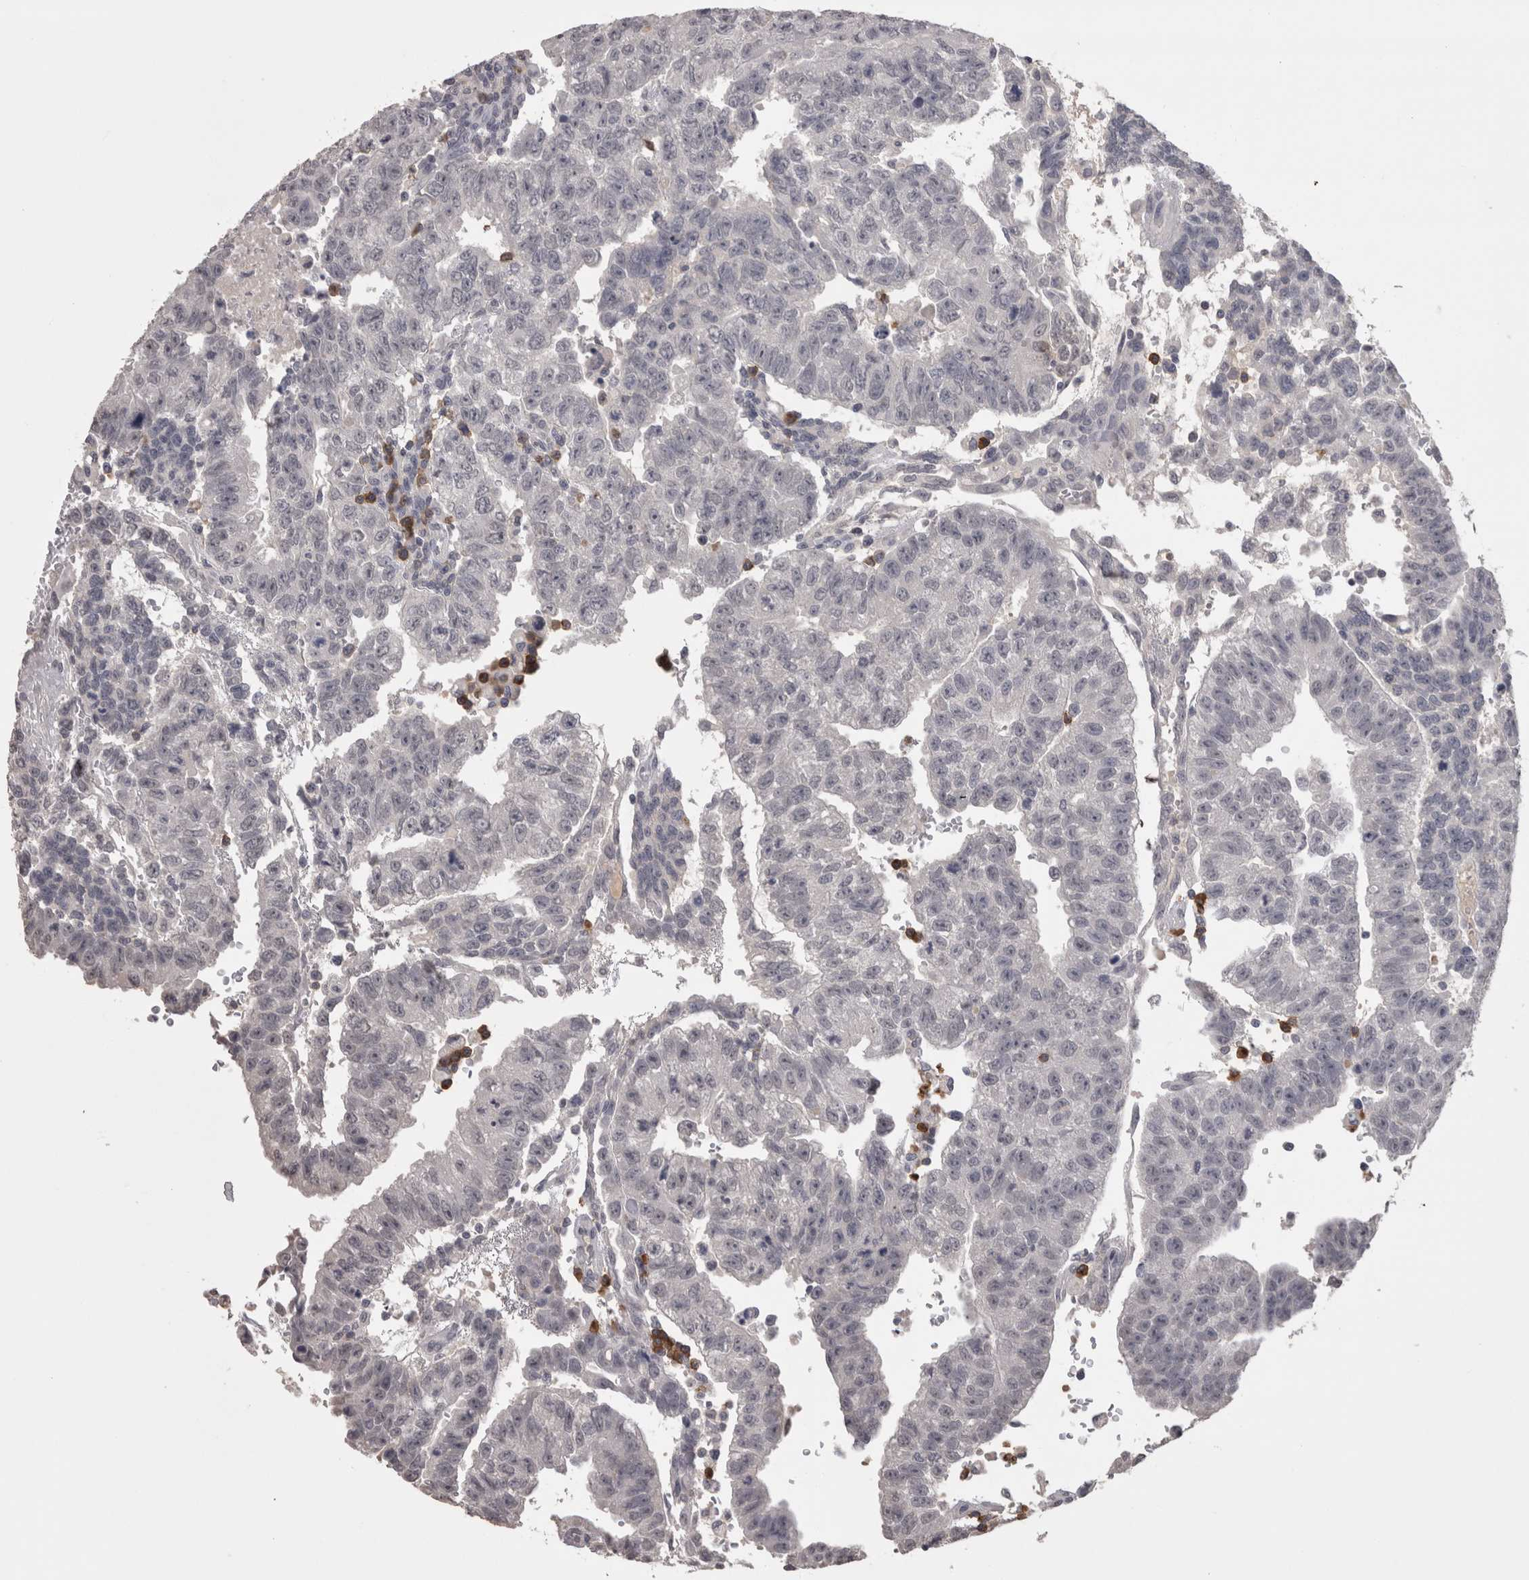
{"staining": {"intensity": "negative", "quantity": "none", "location": "none"}, "tissue": "testis cancer", "cell_type": "Tumor cells", "image_type": "cancer", "snomed": [{"axis": "morphology", "description": "Seminoma, NOS"}, {"axis": "morphology", "description": "Carcinoma, Embryonal, NOS"}, {"axis": "topography", "description": "Testis"}], "caption": "Photomicrograph shows no protein expression in tumor cells of testis cancer (embryonal carcinoma) tissue.", "gene": "LAX1", "patient": {"sex": "male", "age": 52}}